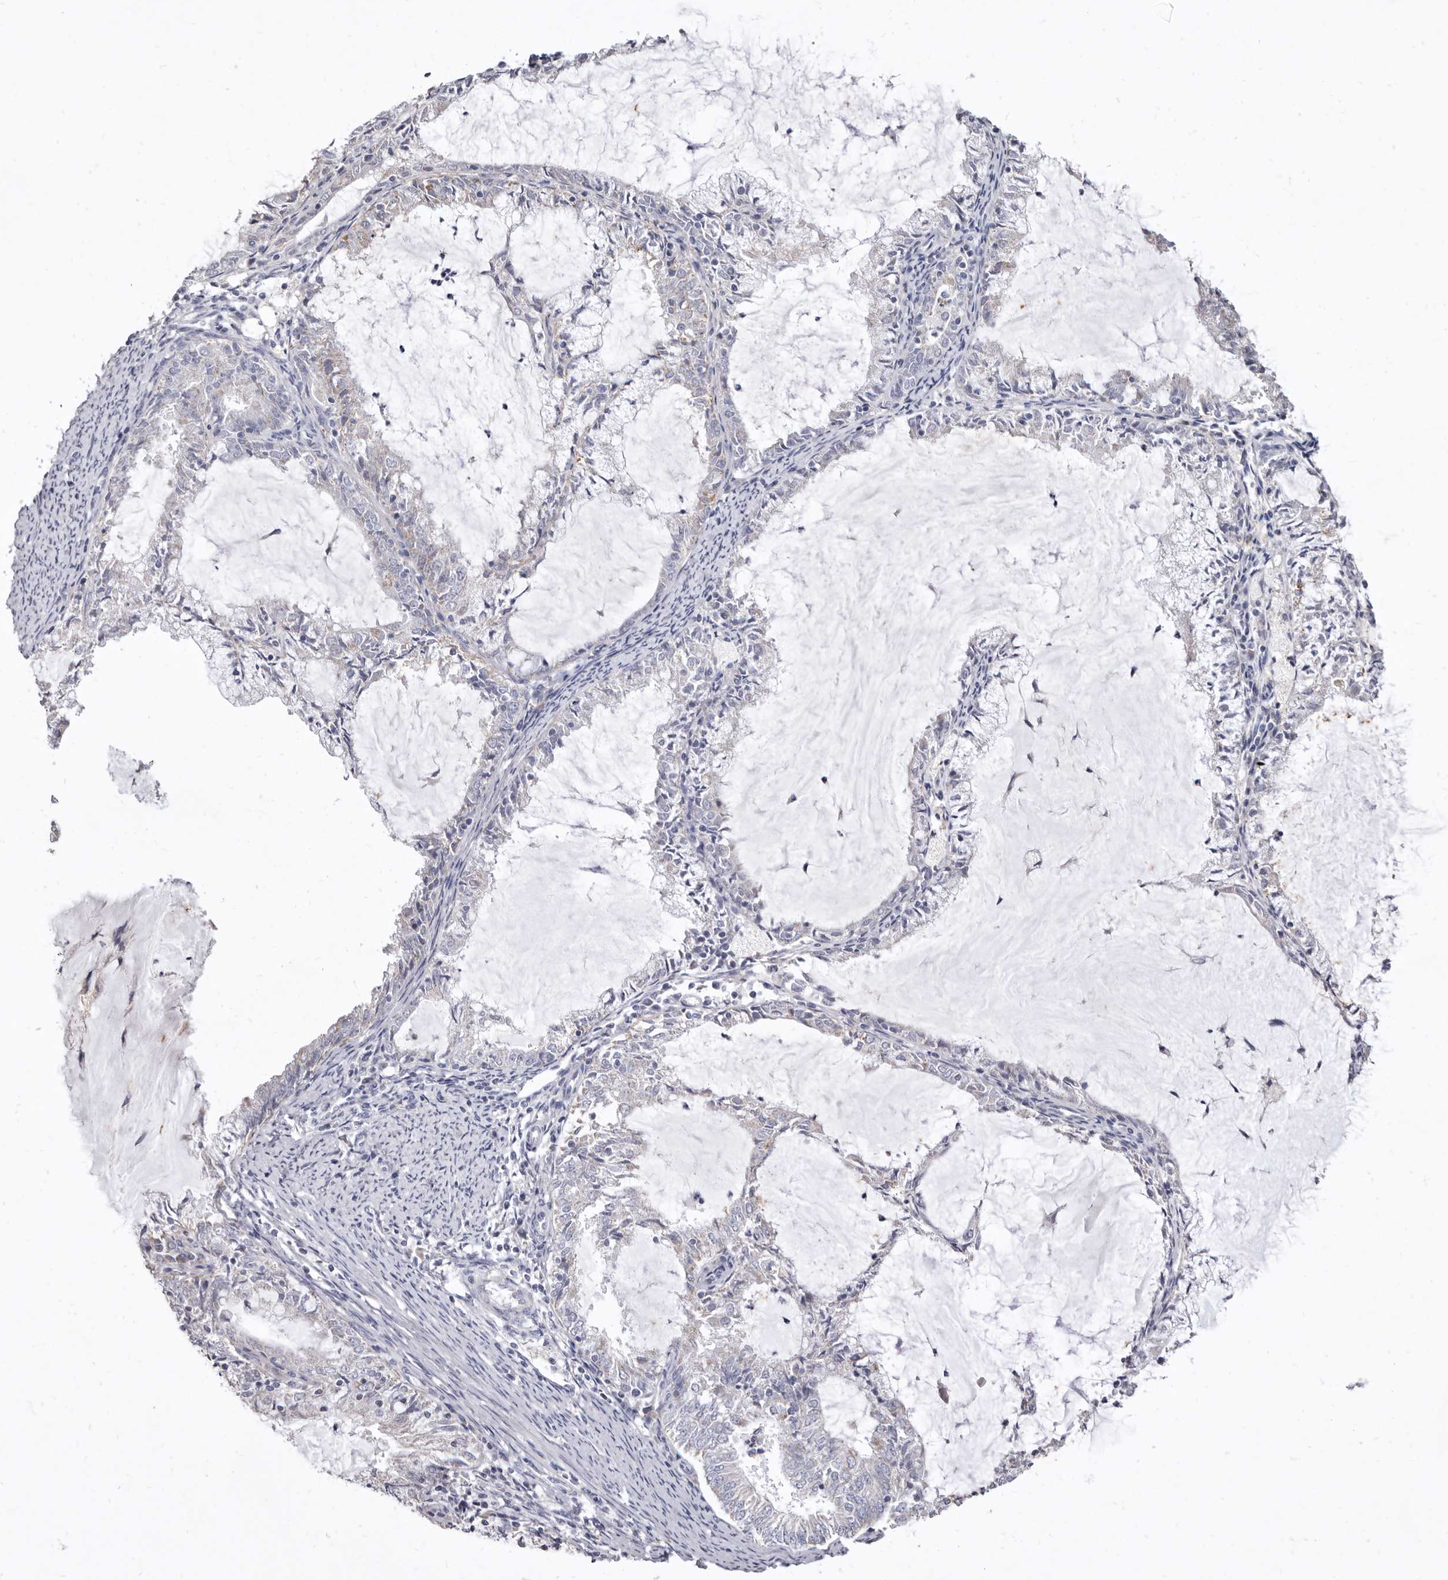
{"staining": {"intensity": "negative", "quantity": "none", "location": "none"}, "tissue": "endometrial cancer", "cell_type": "Tumor cells", "image_type": "cancer", "snomed": [{"axis": "morphology", "description": "Adenocarcinoma, NOS"}, {"axis": "topography", "description": "Endometrium"}], "caption": "There is no significant staining in tumor cells of endometrial cancer. The staining was performed using DAB to visualize the protein expression in brown, while the nuclei were stained in blue with hematoxylin (Magnification: 20x).", "gene": "CYP2E1", "patient": {"sex": "female", "age": 57}}